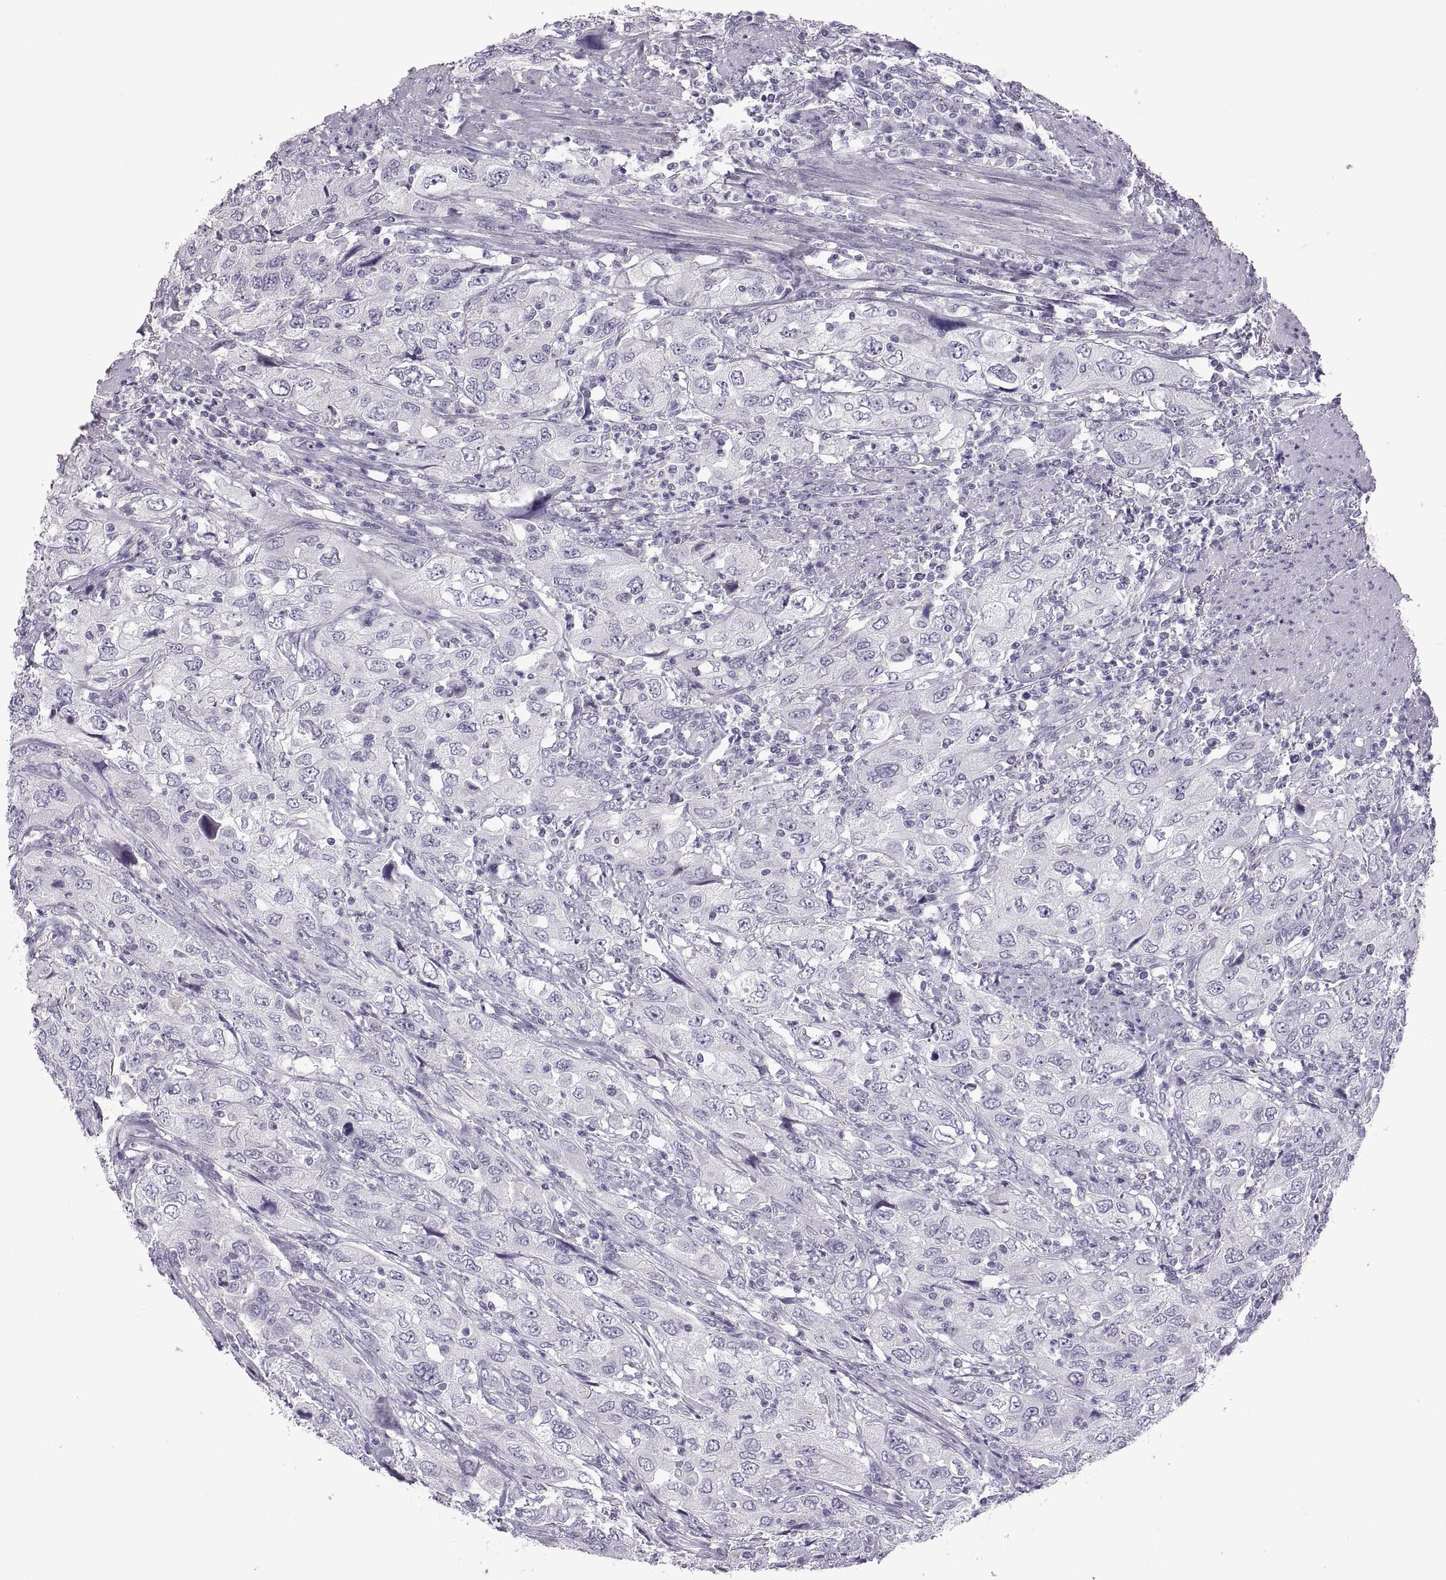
{"staining": {"intensity": "negative", "quantity": "none", "location": "none"}, "tissue": "urothelial cancer", "cell_type": "Tumor cells", "image_type": "cancer", "snomed": [{"axis": "morphology", "description": "Urothelial carcinoma, High grade"}, {"axis": "topography", "description": "Urinary bladder"}], "caption": "The immunohistochemistry (IHC) image has no significant expression in tumor cells of urothelial carcinoma (high-grade) tissue.", "gene": "RDM1", "patient": {"sex": "male", "age": 76}}